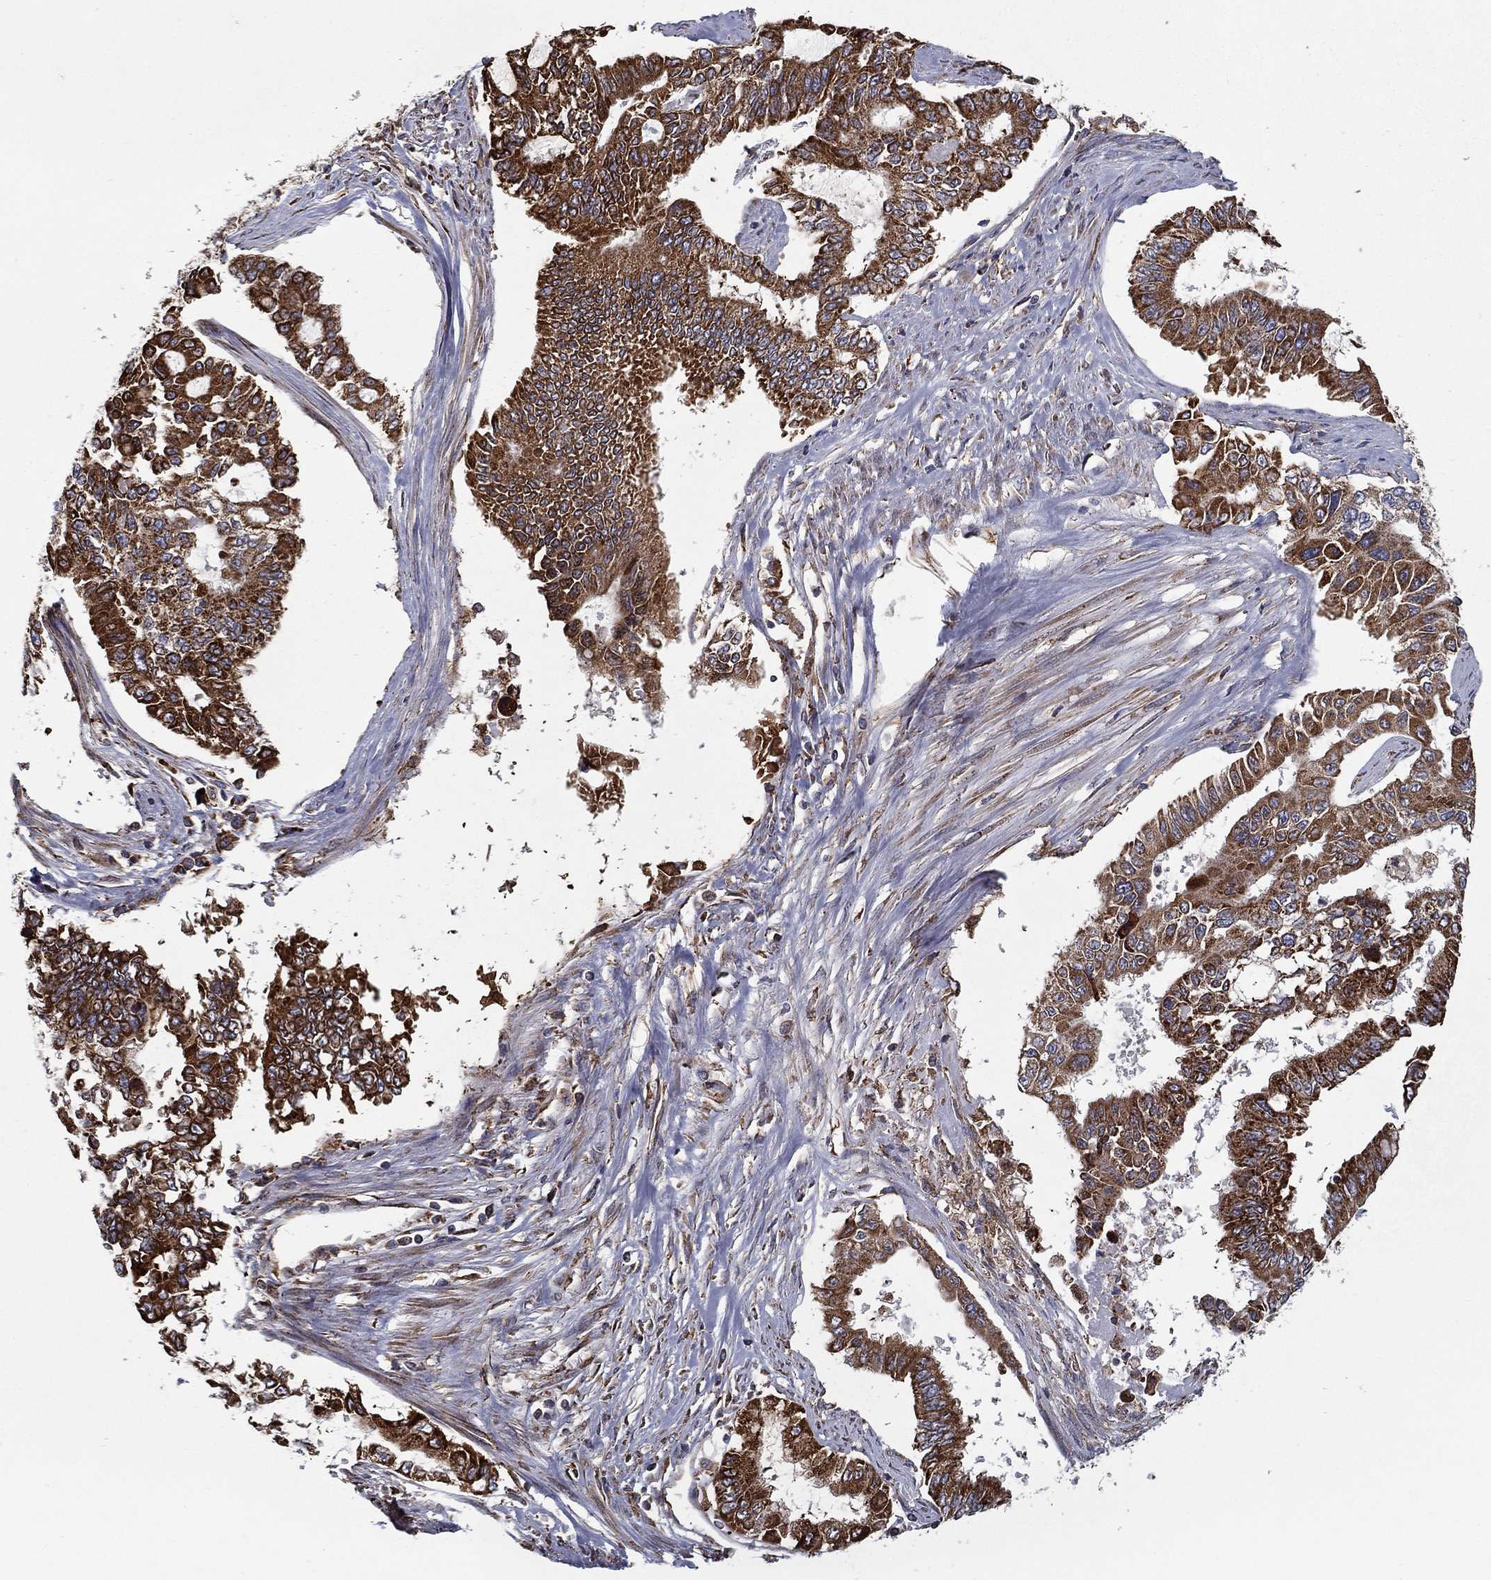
{"staining": {"intensity": "strong", "quantity": ">75%", "location": "cytoplasmic/membranous"}, "tissue": "endometrial cancer", "cell_type": "Tumor cells", "image_type": "cancer", "snomed": [{"axis": "morphology", "description": "Adenocarcinoma, NOS"}, {"axis": "topography", "description": "Uterus"}], "caption": "Protein expression analysis of human adenocarcinoma (endometrial) reveals strong cytoplasmic/membranous positivity in about >75% of tumor cells.", "gene": "MT-CYB", "patient": {"sex": "female", "age": 59}}